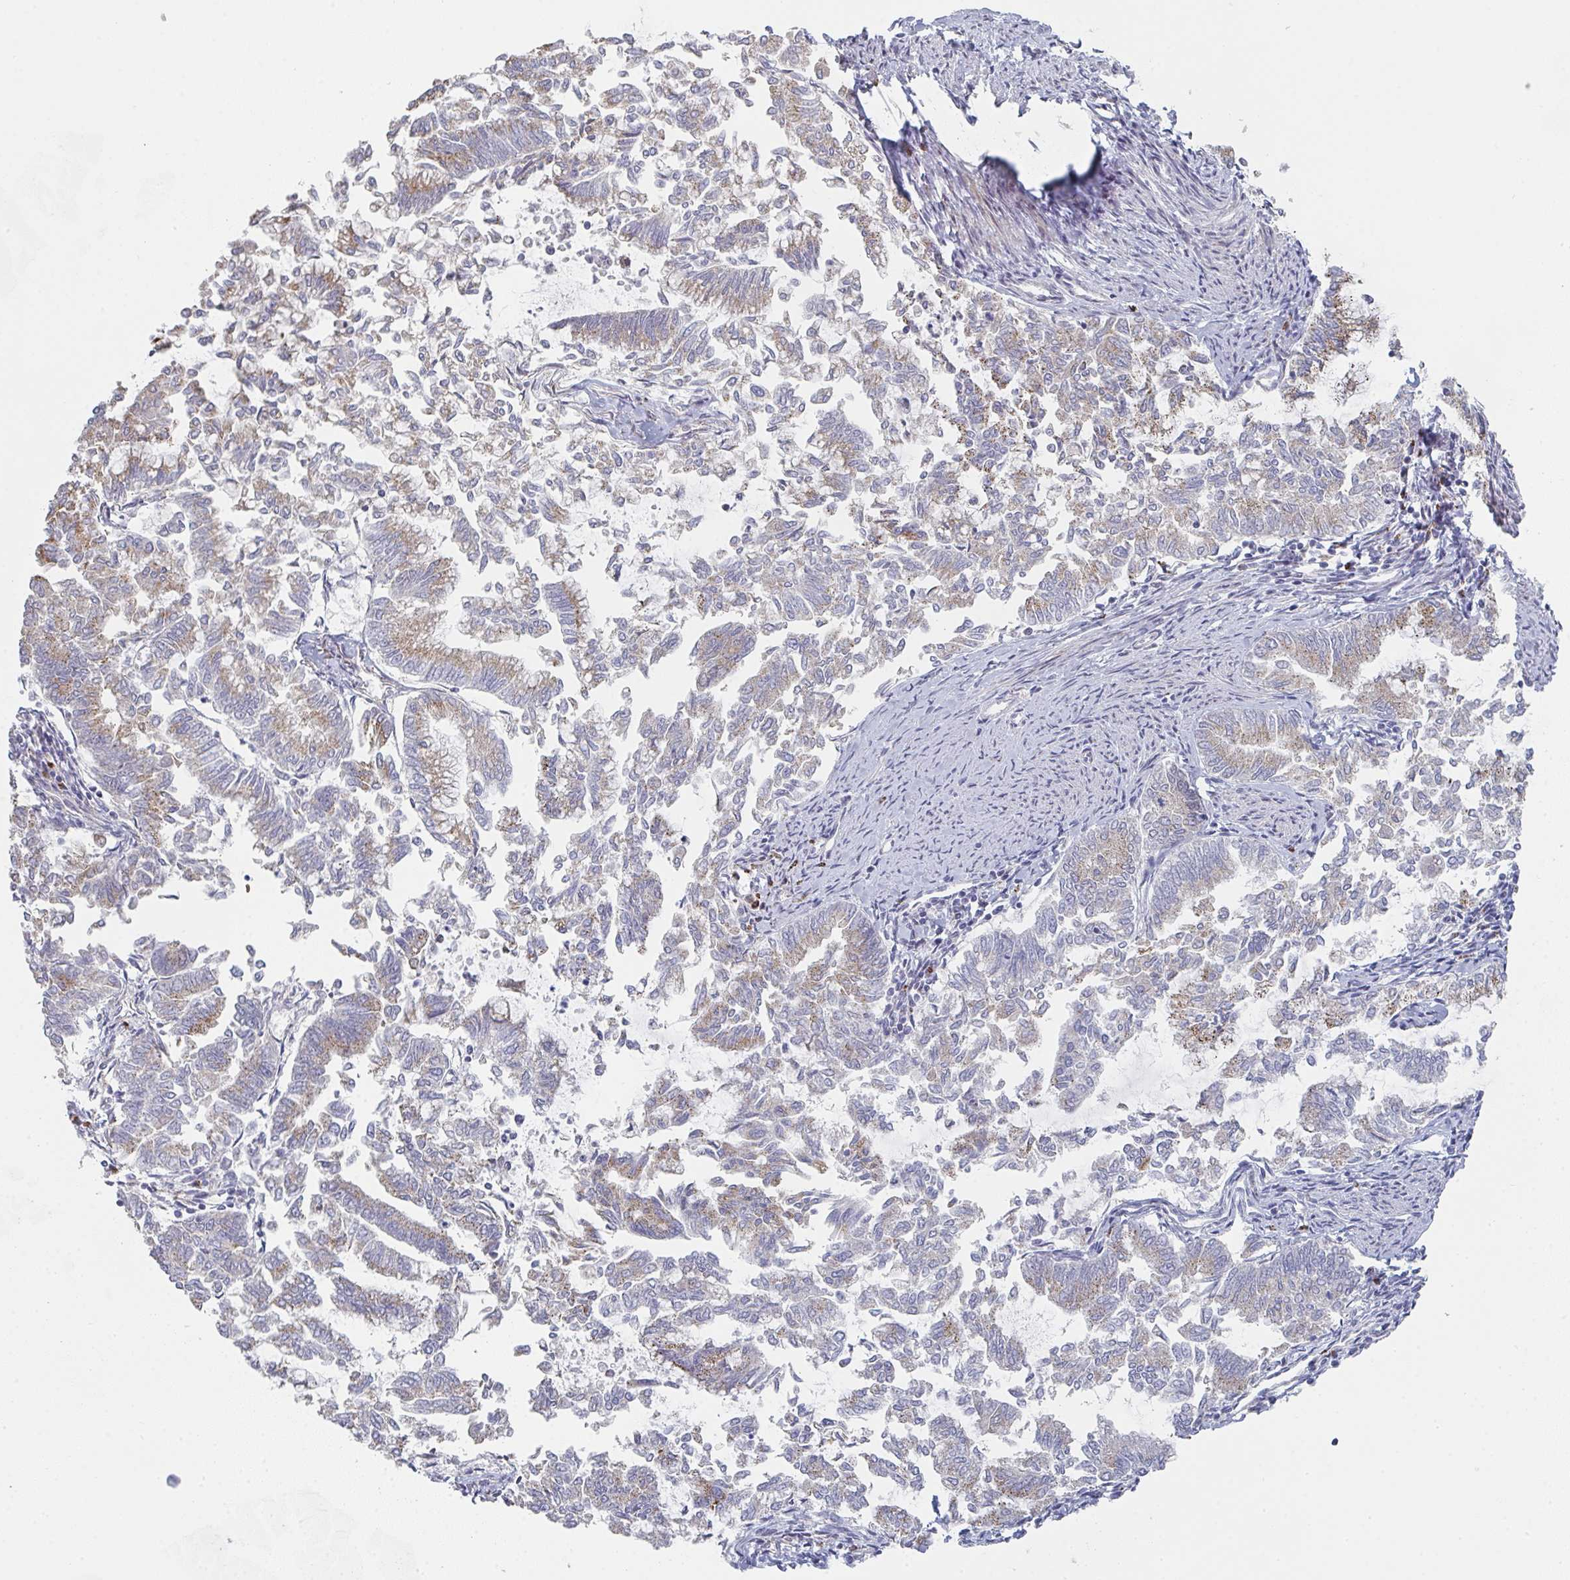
{"staining": {"intensity": "moderate", "quantity": "25%-75%", "location": "cytoplasmic/membranous"}, "tissue": "endometrial cancer", "cell_type": "Tumor cells", "image_type": "cancer", "snomed": [{"axis": "morphology", "description": "Adenocarcinoma, NOS"}, {"axis": "topography", "description": "Endometrium"}], "caption": "Immunohistochemical staining of endometrial adenocarcinoma demonstrates medium levels of moderate cytoplasmic/membranous staining in about 25%-75% of tumor cells. (IHC, brightfield microscopy, high magnification).", "gene": "ZNF526", "patient": {"sex": "female", "age": 79}}